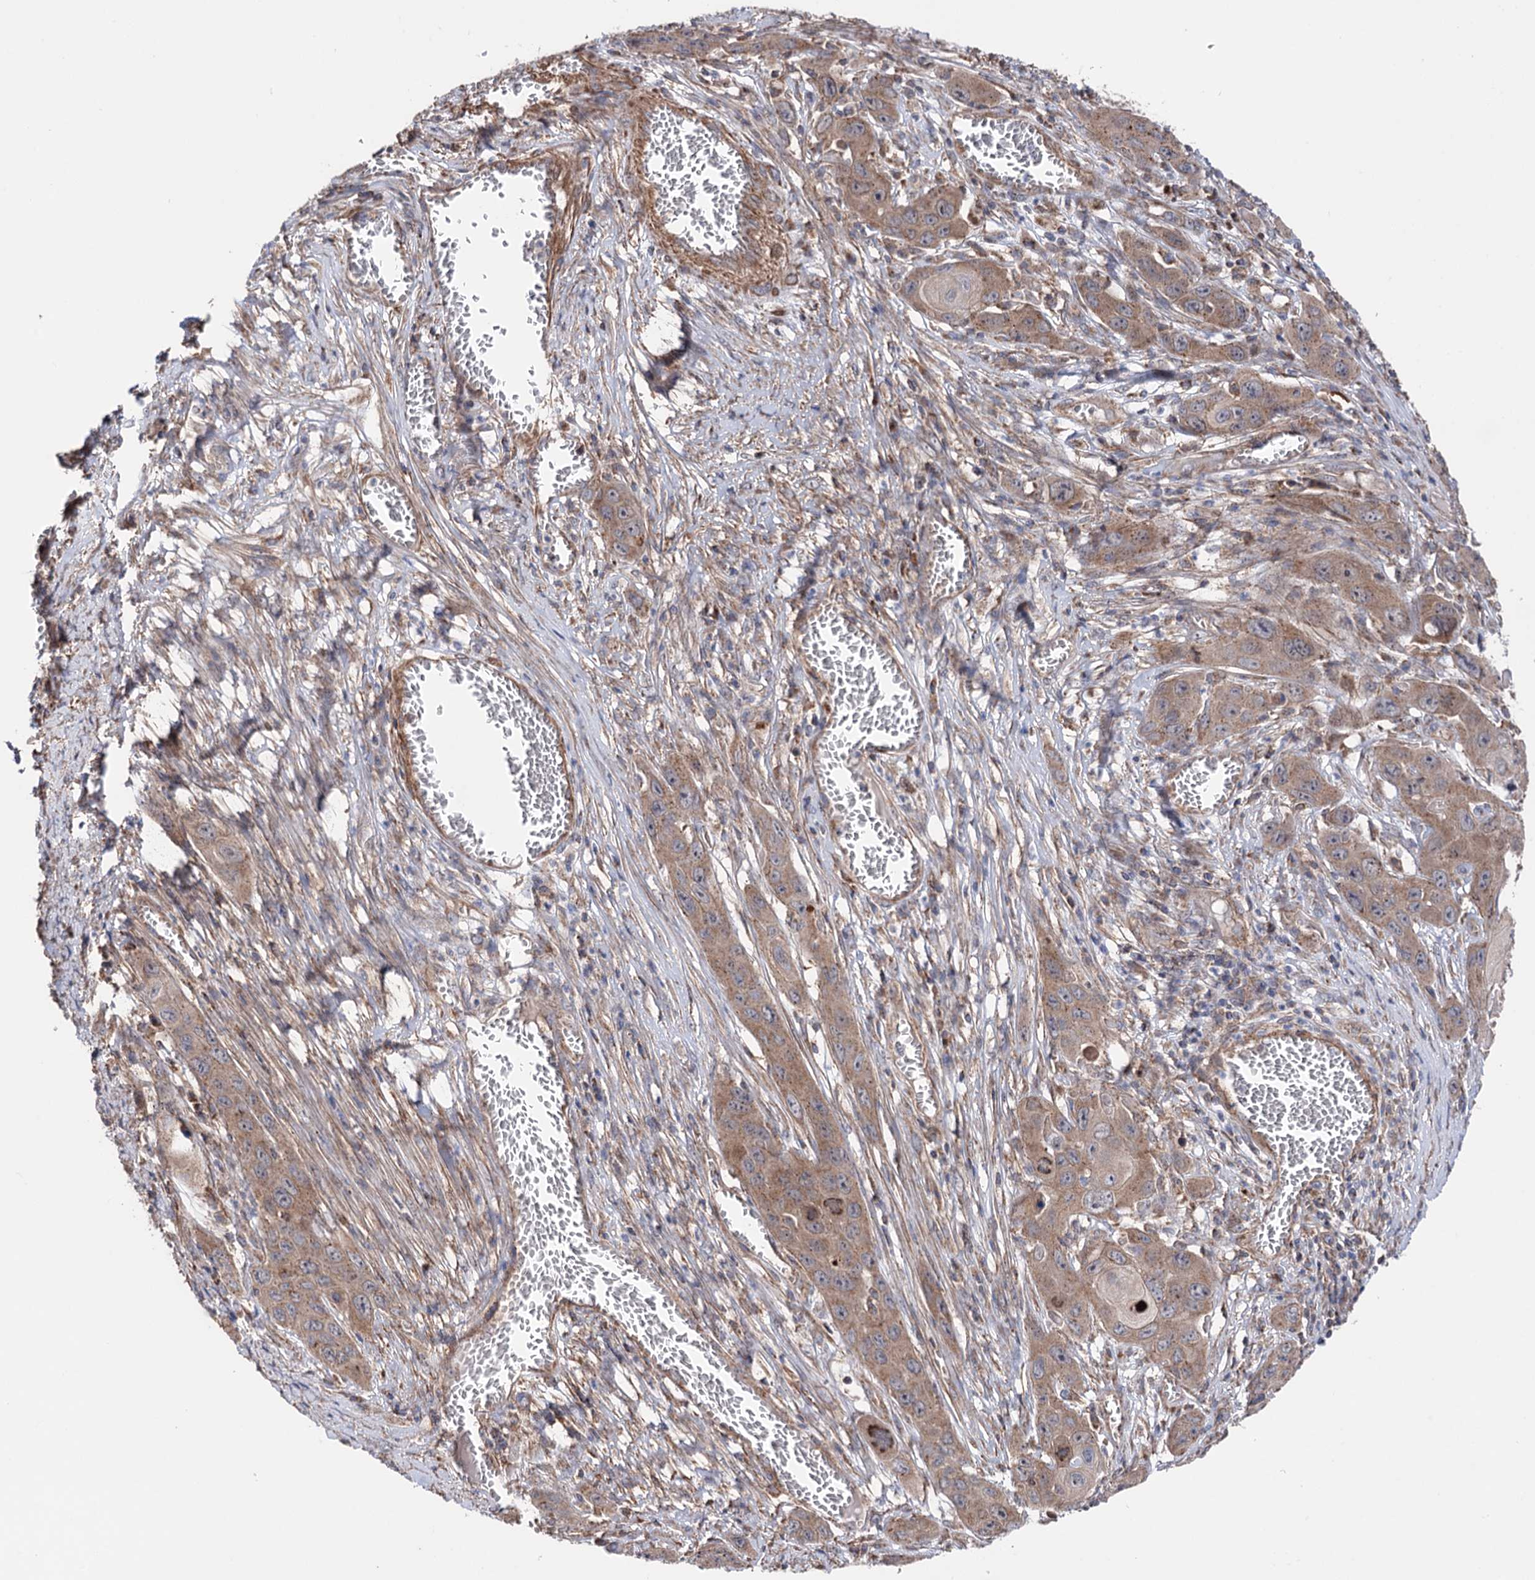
{"staining": {"intensity": "moderate", "quantity": ">75%", "location": "cytoplasmic/membranous"}, "tissue": "skin cancer", "cell_type": "Tumor cells", "image_type": "cancer", "snomed": [{"axis": "morphology", "description": "Squamous cell carcinoma, NOS"}, {"axis": "topography", "description": "Skin"}], "caption": "The image reveals a brown stain indicating the presence of a protein in the cytoplasmic/membranous of tumor cells in skin cancer. The protein is stained brown, and the nuclei are stained in blue (DAB IHC with brightfield microscopy, high magnification).", "gene": "SUCLA2", "patient": {"sex": "male", "age": 55}}